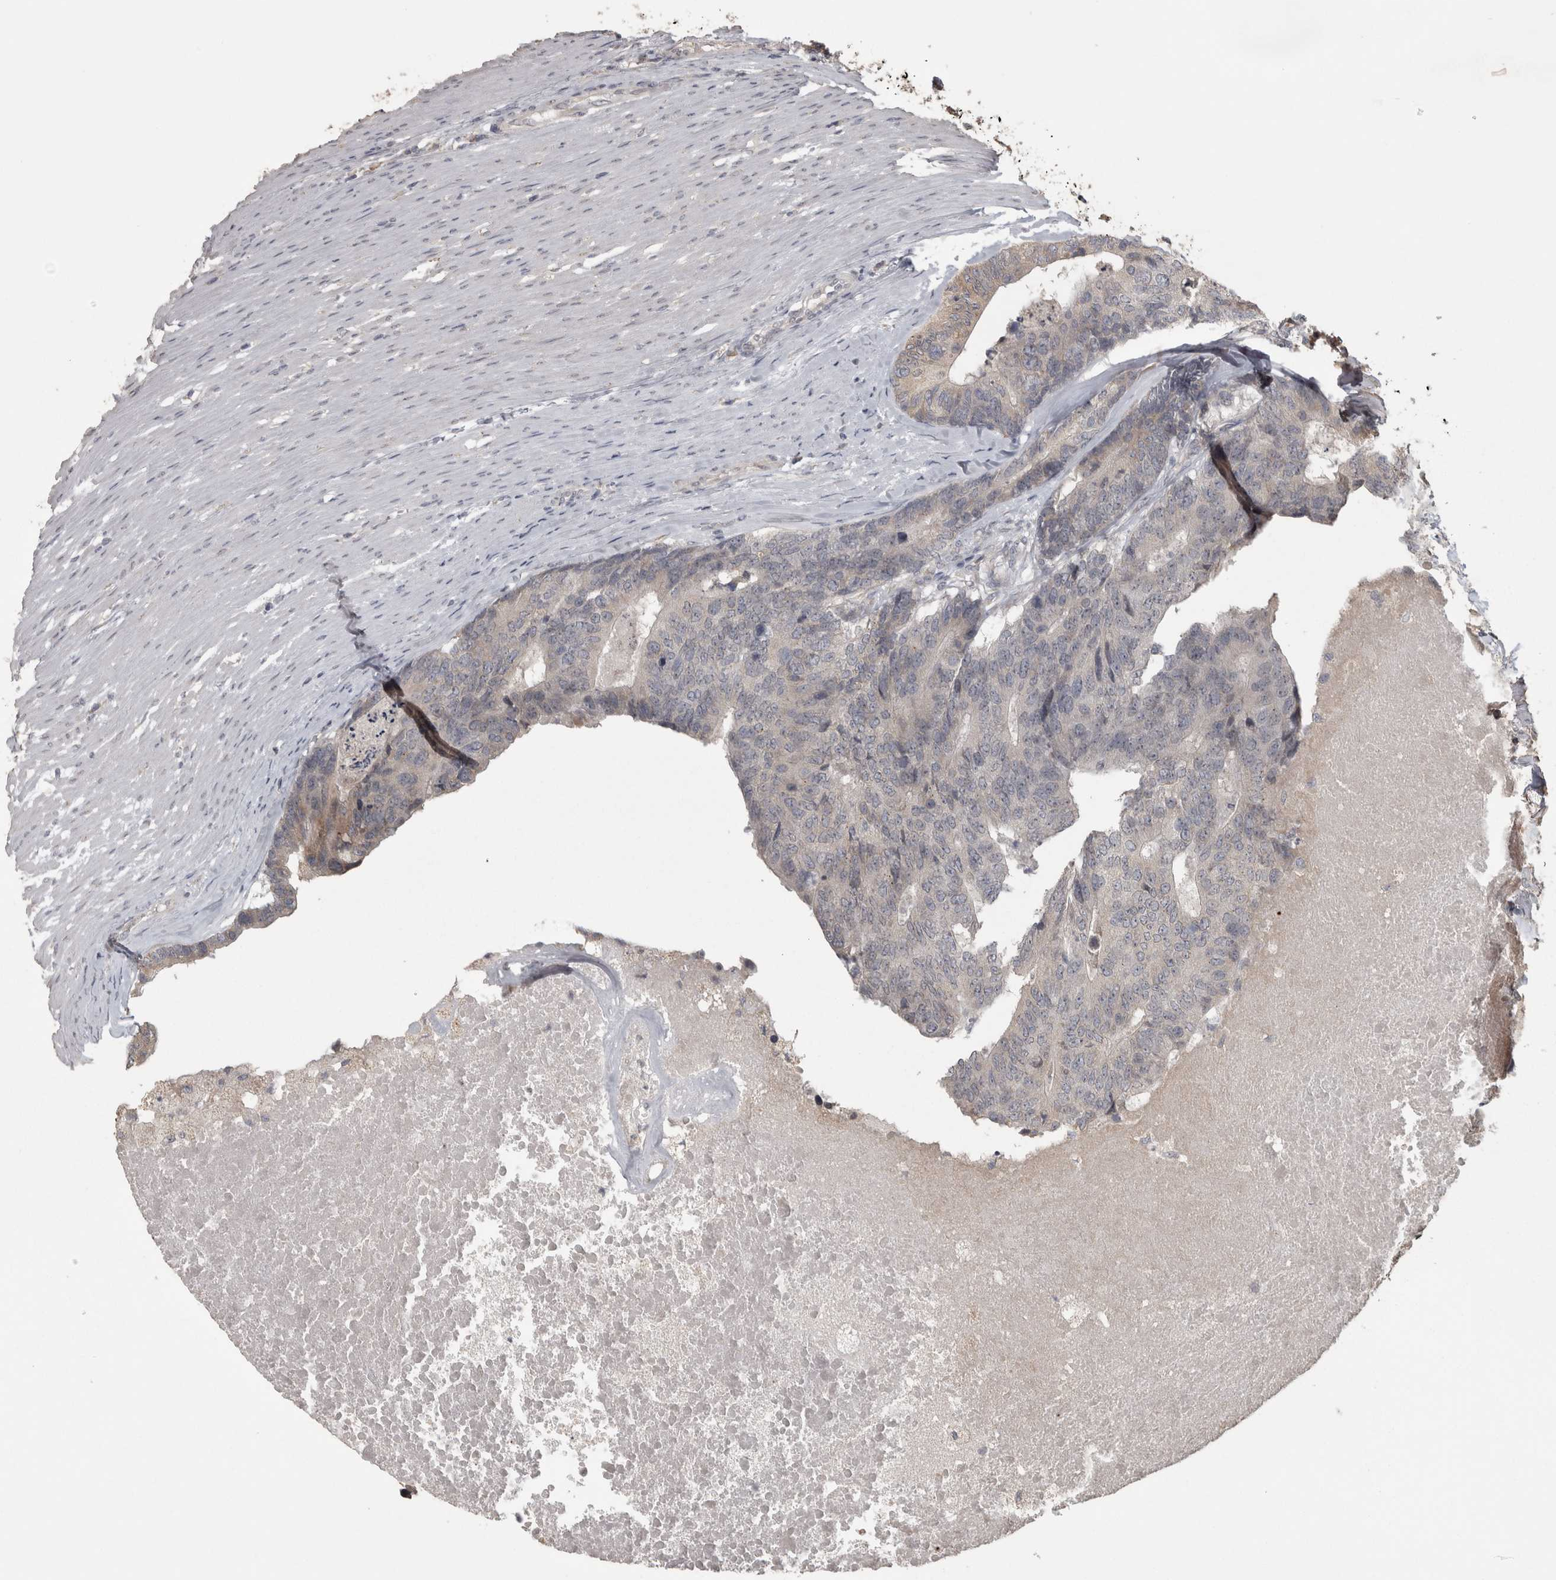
{"staining": {"intensity": "weak", "quantity": "25%-75%", "location": "cytoplasmic/membranous"}, "tissue": "colorectal cancer", "cell_type": "Tumor cells", "image_type": "cancer", "snomed": [{"axis": "morphology", "description": "Adenocarcinoma, NOS"}, {"axis": "topography", "description": "Colon"}], "caption": "This is an image of immunohistochemistry (IHC) staining of colorectal cancer, which shows weak positivity in the cytoplasmic/membranous of tumor cells.", "gene": "RAB29", "patient": {"sex": "female", "age": 67}}